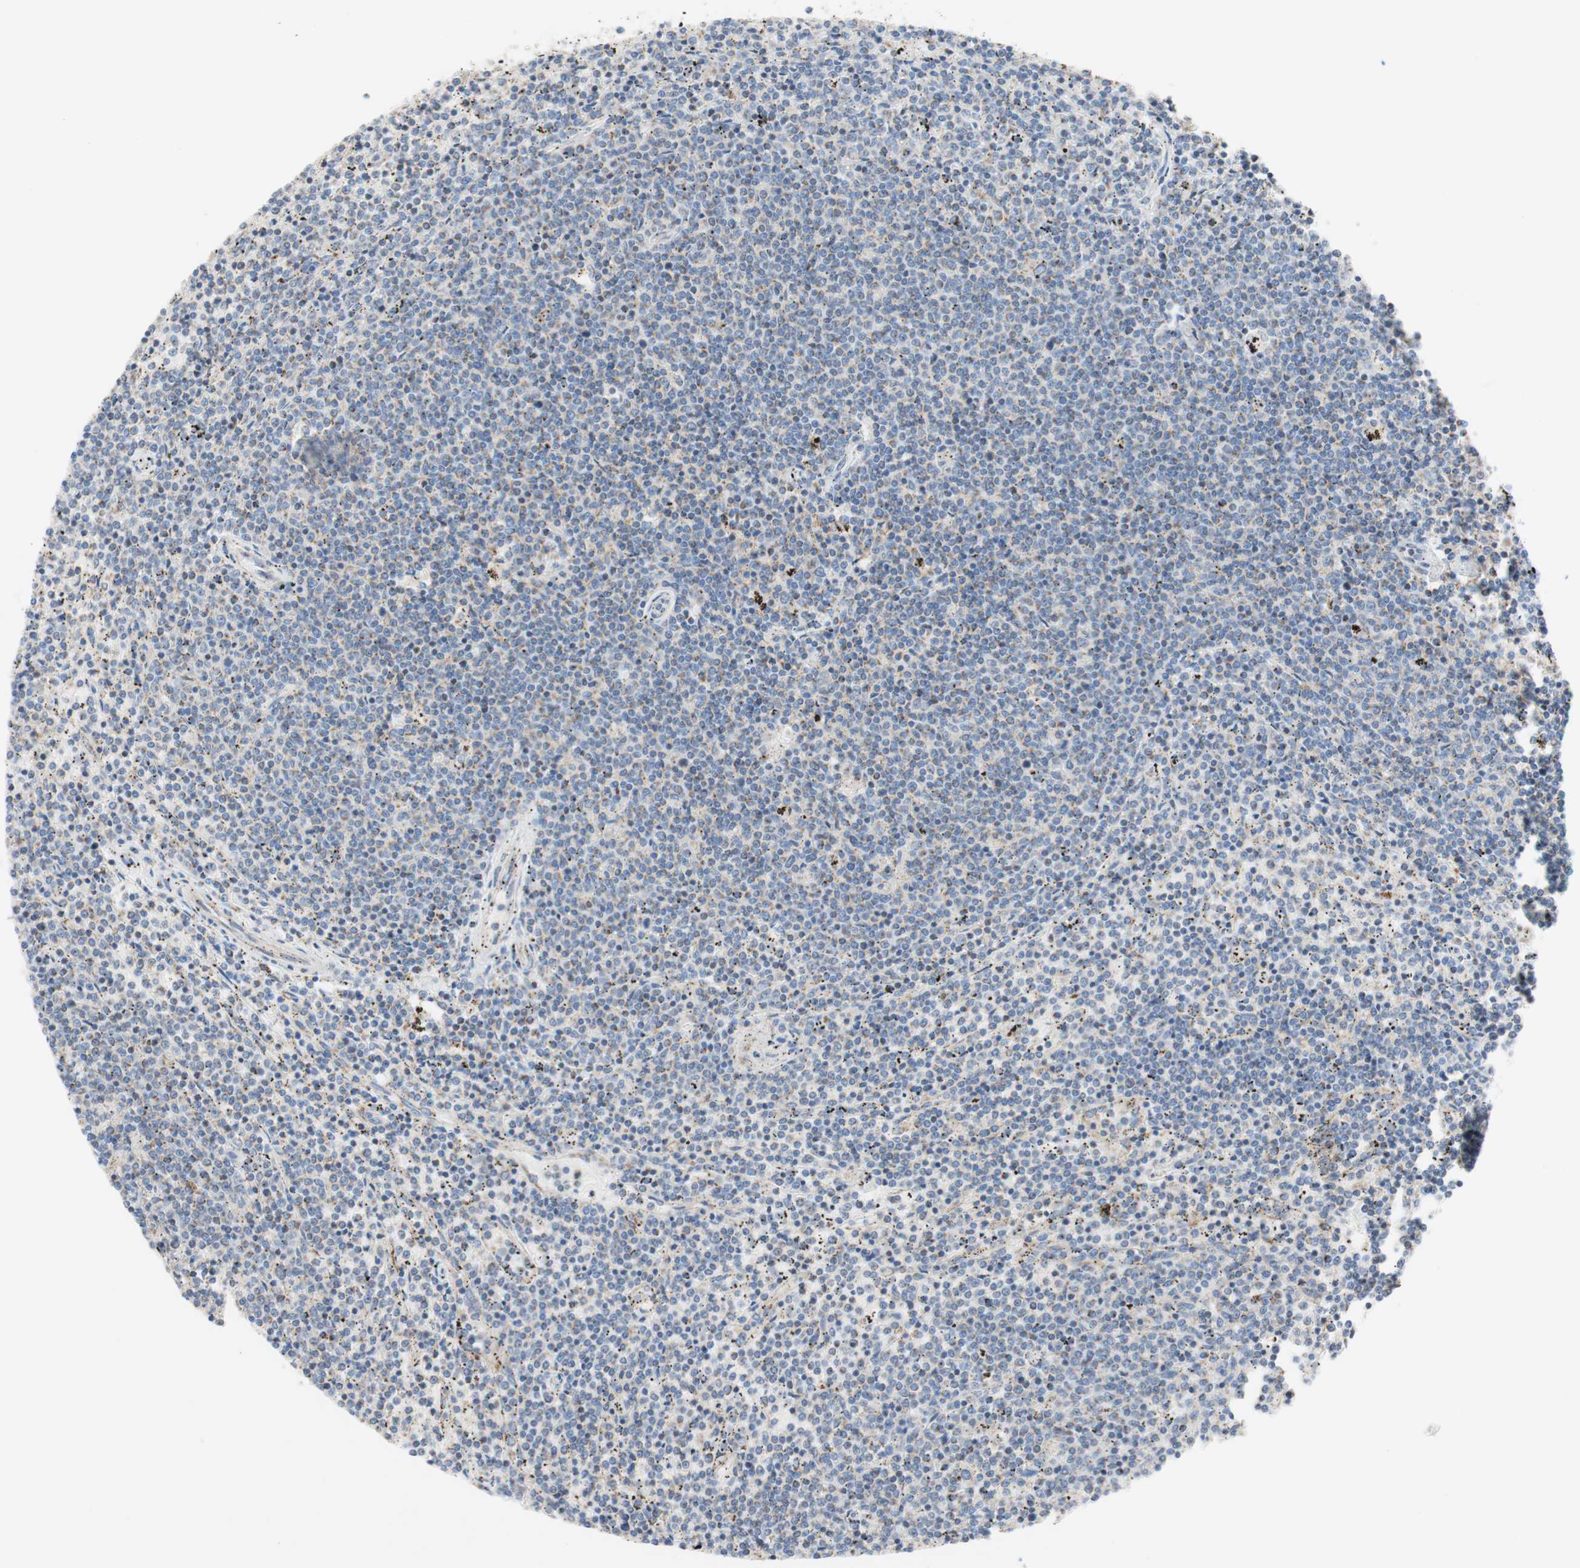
{"staining": {"intensity": "negative", "quantity": "none", "location": "none"}, "tissue": "lymphoma", "cell_type": "Tumor cells", "image_type": "cancer", "snomed": [{"axis": "morphology", "description": "Malignant lymphoma, non-Hodgkin's type, Low grade"}, {"axis": "topography", "description": "Spleen"}], "caption": "Immunohistochemistry (IHC) image of human lymphoma stained for a protein (brown), which exhibits no staining in tumor cells.", "gene": "SDHB", "patient": {"sex": "female", "age": 50}}